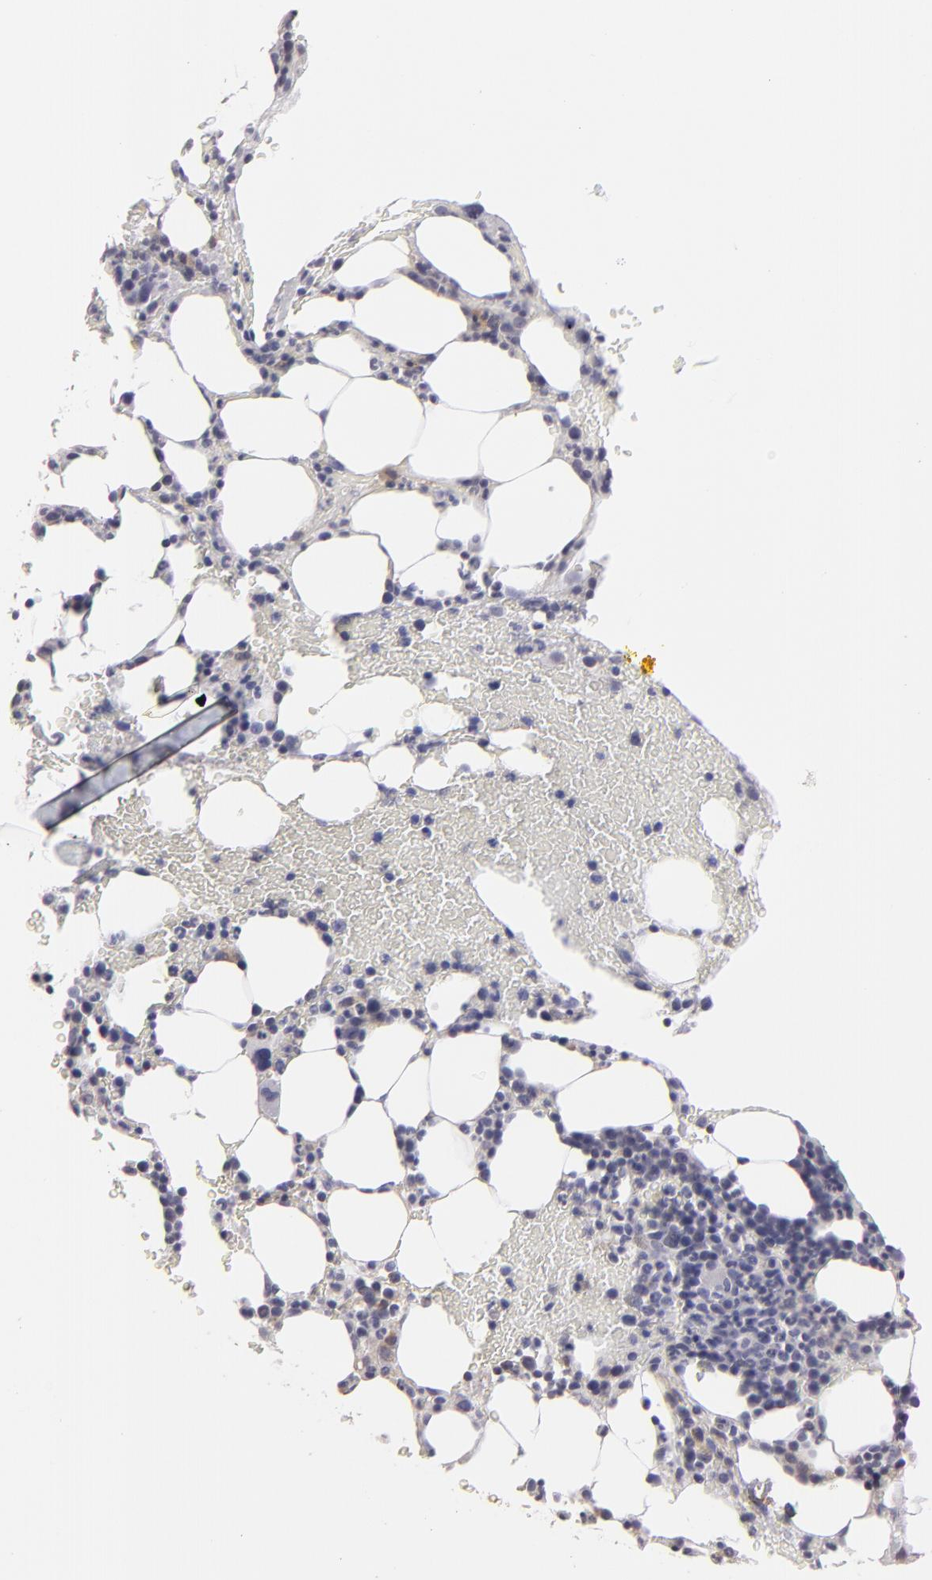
{"staining": {"intensity": "negative", "quantity": "none", "location": "none"}, "tissue": "bone marrow", "cell_type": "Hematopoietic cells", "image_type": "normal", "snomed": [{"axis": "morphology", "description": "Normal tissue, NOS"}, {"axis": "topography", "description": "Bone marrow"}], "caption": "Immunohistochemistry of benign human bone marrow demonstrates no expression in hematopoietic cells.", "gene": "SEMA3G", "patient": {"sex": "female", "age": 84}}